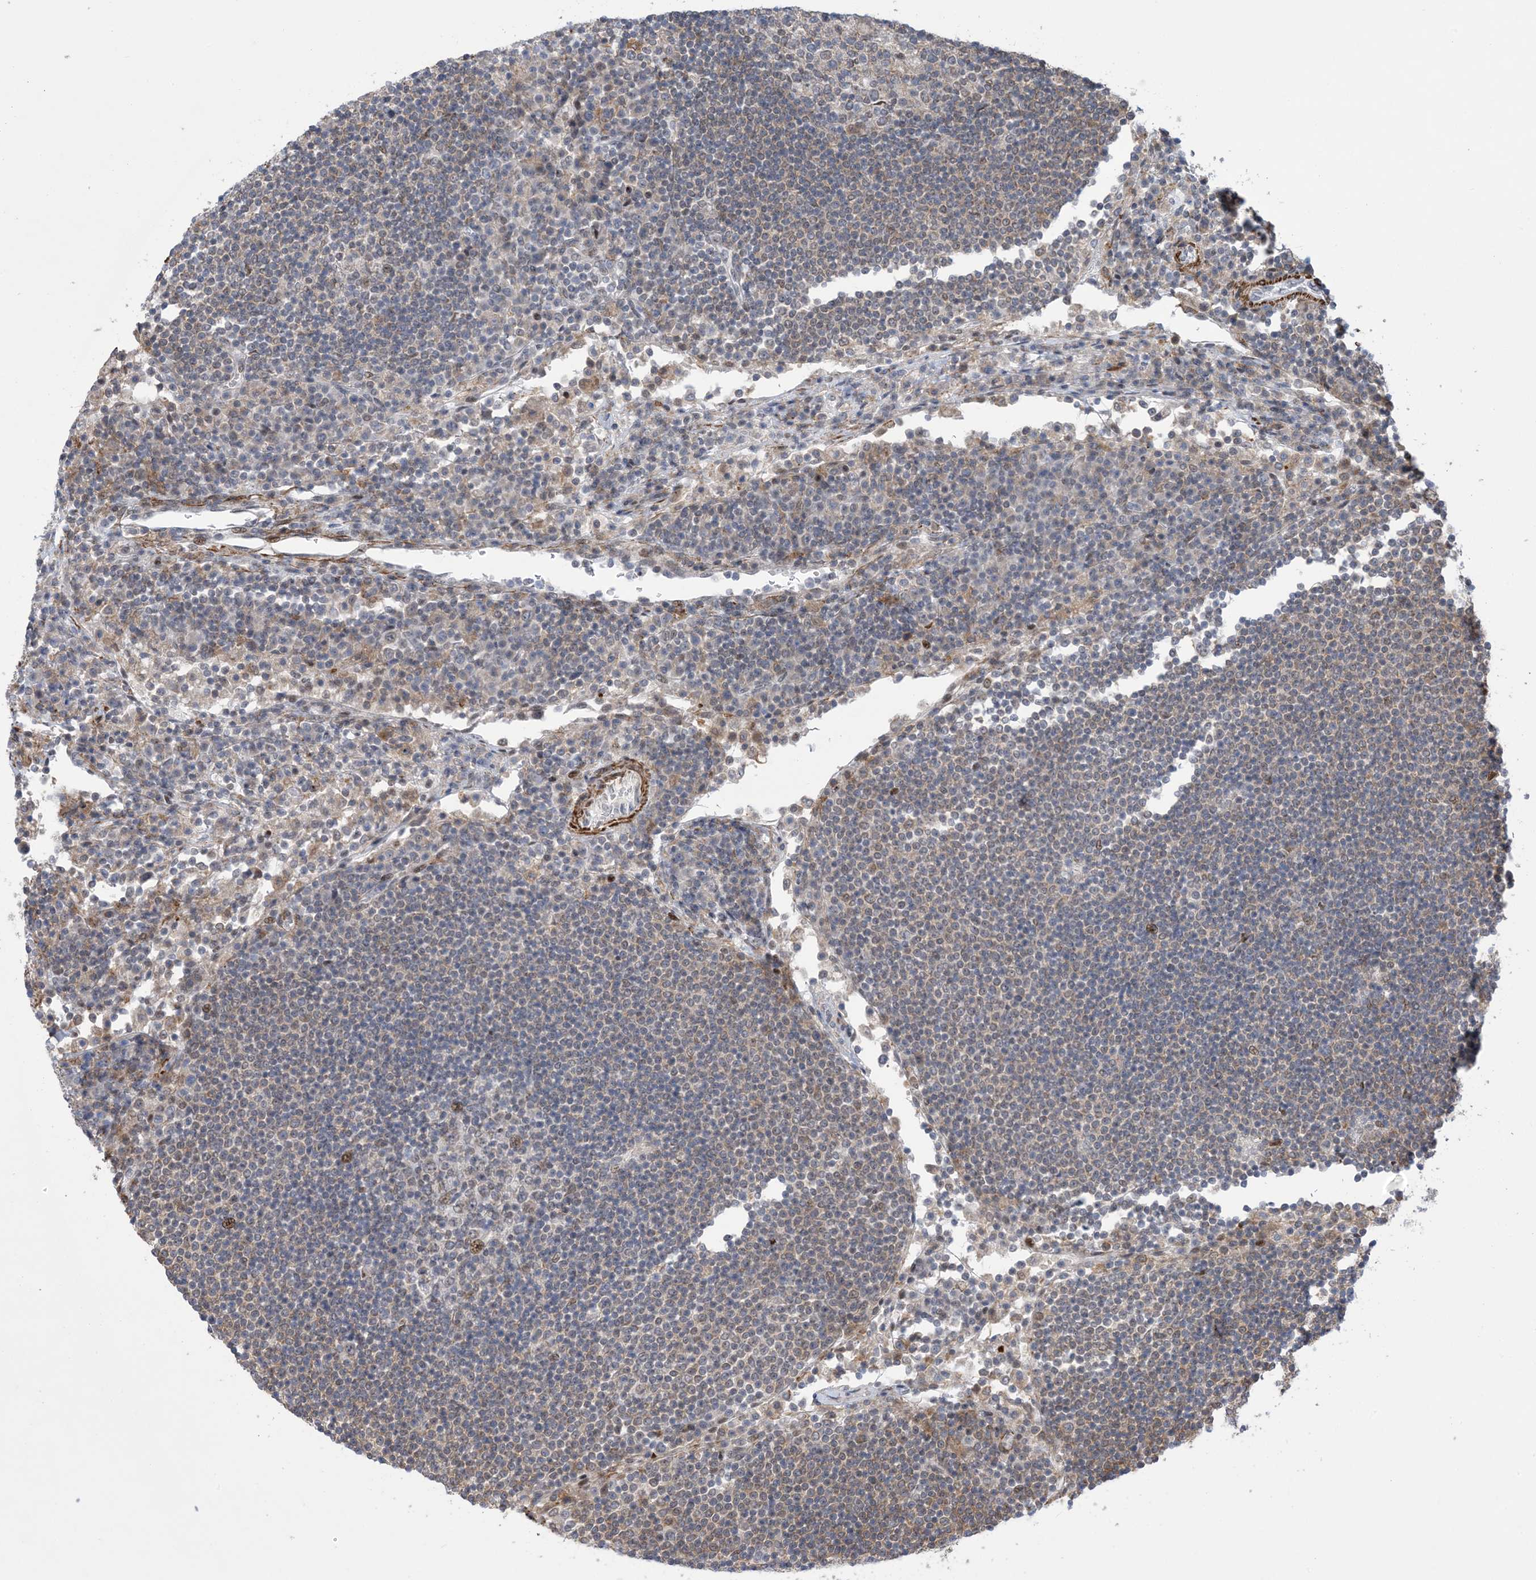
{"staining": {"intensity": "negative", "quantity": "none", "location": "none"}, "tissue": "lymph node", "cell_type": "Germinal center cells", "image_type": "normal", "snomed": [{"axis": "morphology", "description": "Normal tissue, NOS"}, {"axis": "topography", "description": "Lymph node"}], "caption": "The image demonstrates no staining of germinal center cells in normal lymph node.", "gene": "ZNF8", "patient": {"sex": "female", "age": 53}}